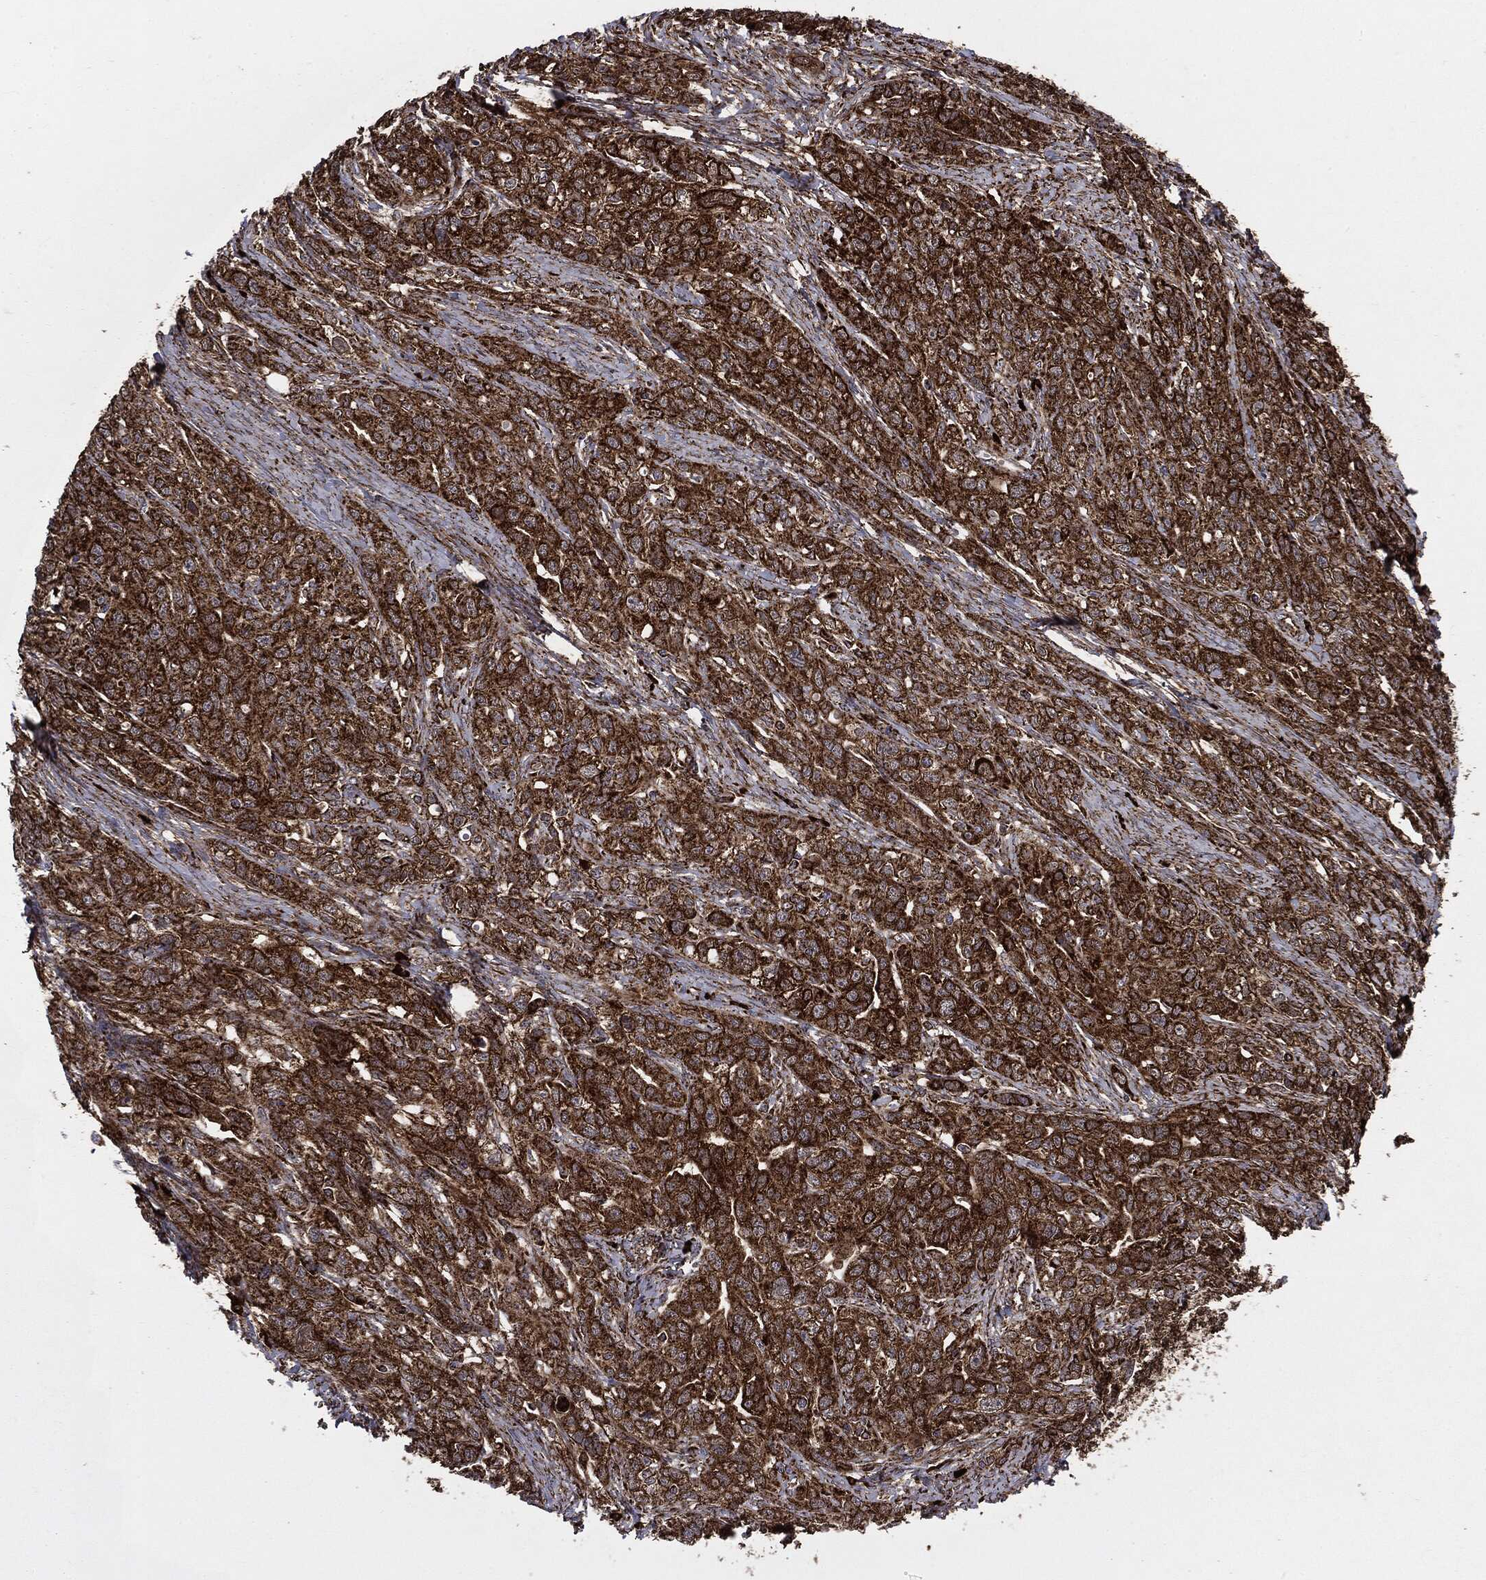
{"staining": {"intensity": "strong", "quantity": ">75%", "location": "cytoplasmic/membranous"}, "tissue": "ovarian cancer", "cell_type": "Tumor cells", "image_type": "cancer", "snomed": [{"axis": "morphology", "description": "Cystadenocarcinoma, serous, NOS"}, {"axis": "topography", "description": "Ovary"}], "caption": "Ovarian serous cystadenocarcinoma stained with immunohistochemistry (IHC) exhibits strong cytoplasmic/membranous staining in approximately >75% of tumor cells.", "gene": "MAP2K1", "patient": {"sex": "female", "age": 71}}